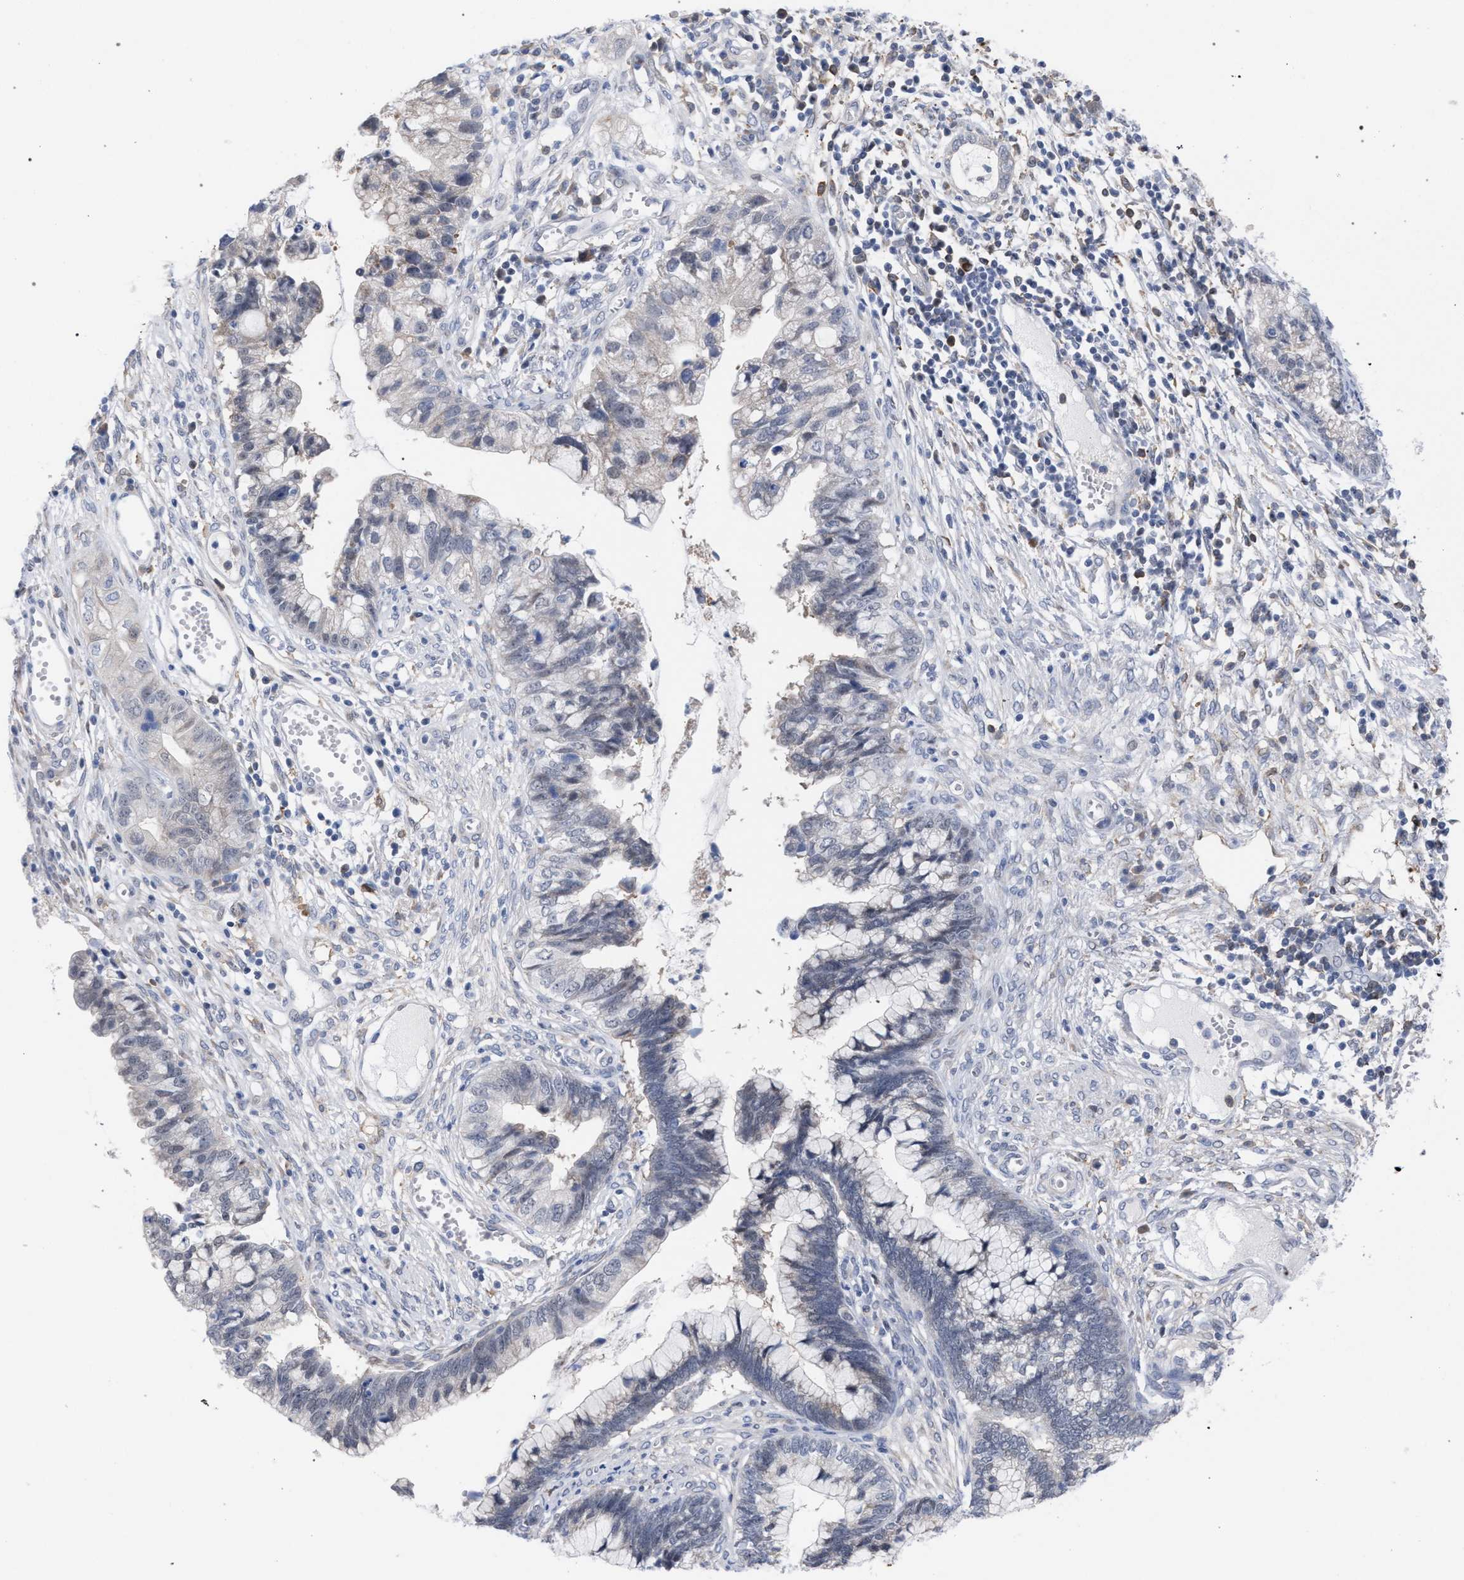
{"staining": {"intensity": "negative", "quantity": "none", "location": "none"}, "tissue": "cervical cancer", "cell_type": "Tumor cells", "image_type": "cancer", "snomed": [{"axis": "morphology", "description": "Adenocarcinoma, NOS"}, {"axis": "topography", "description": "Cervix"}], "caption": "This image is of cervical cancer (adenocarcinoma) stained with immunohistochemistry to label a protein in brown with the nuclei are counter-stained blue. There is no expression in tumor cells.", "gene": "FHOD3", "patient": {"sex": "female", "age": 44}}